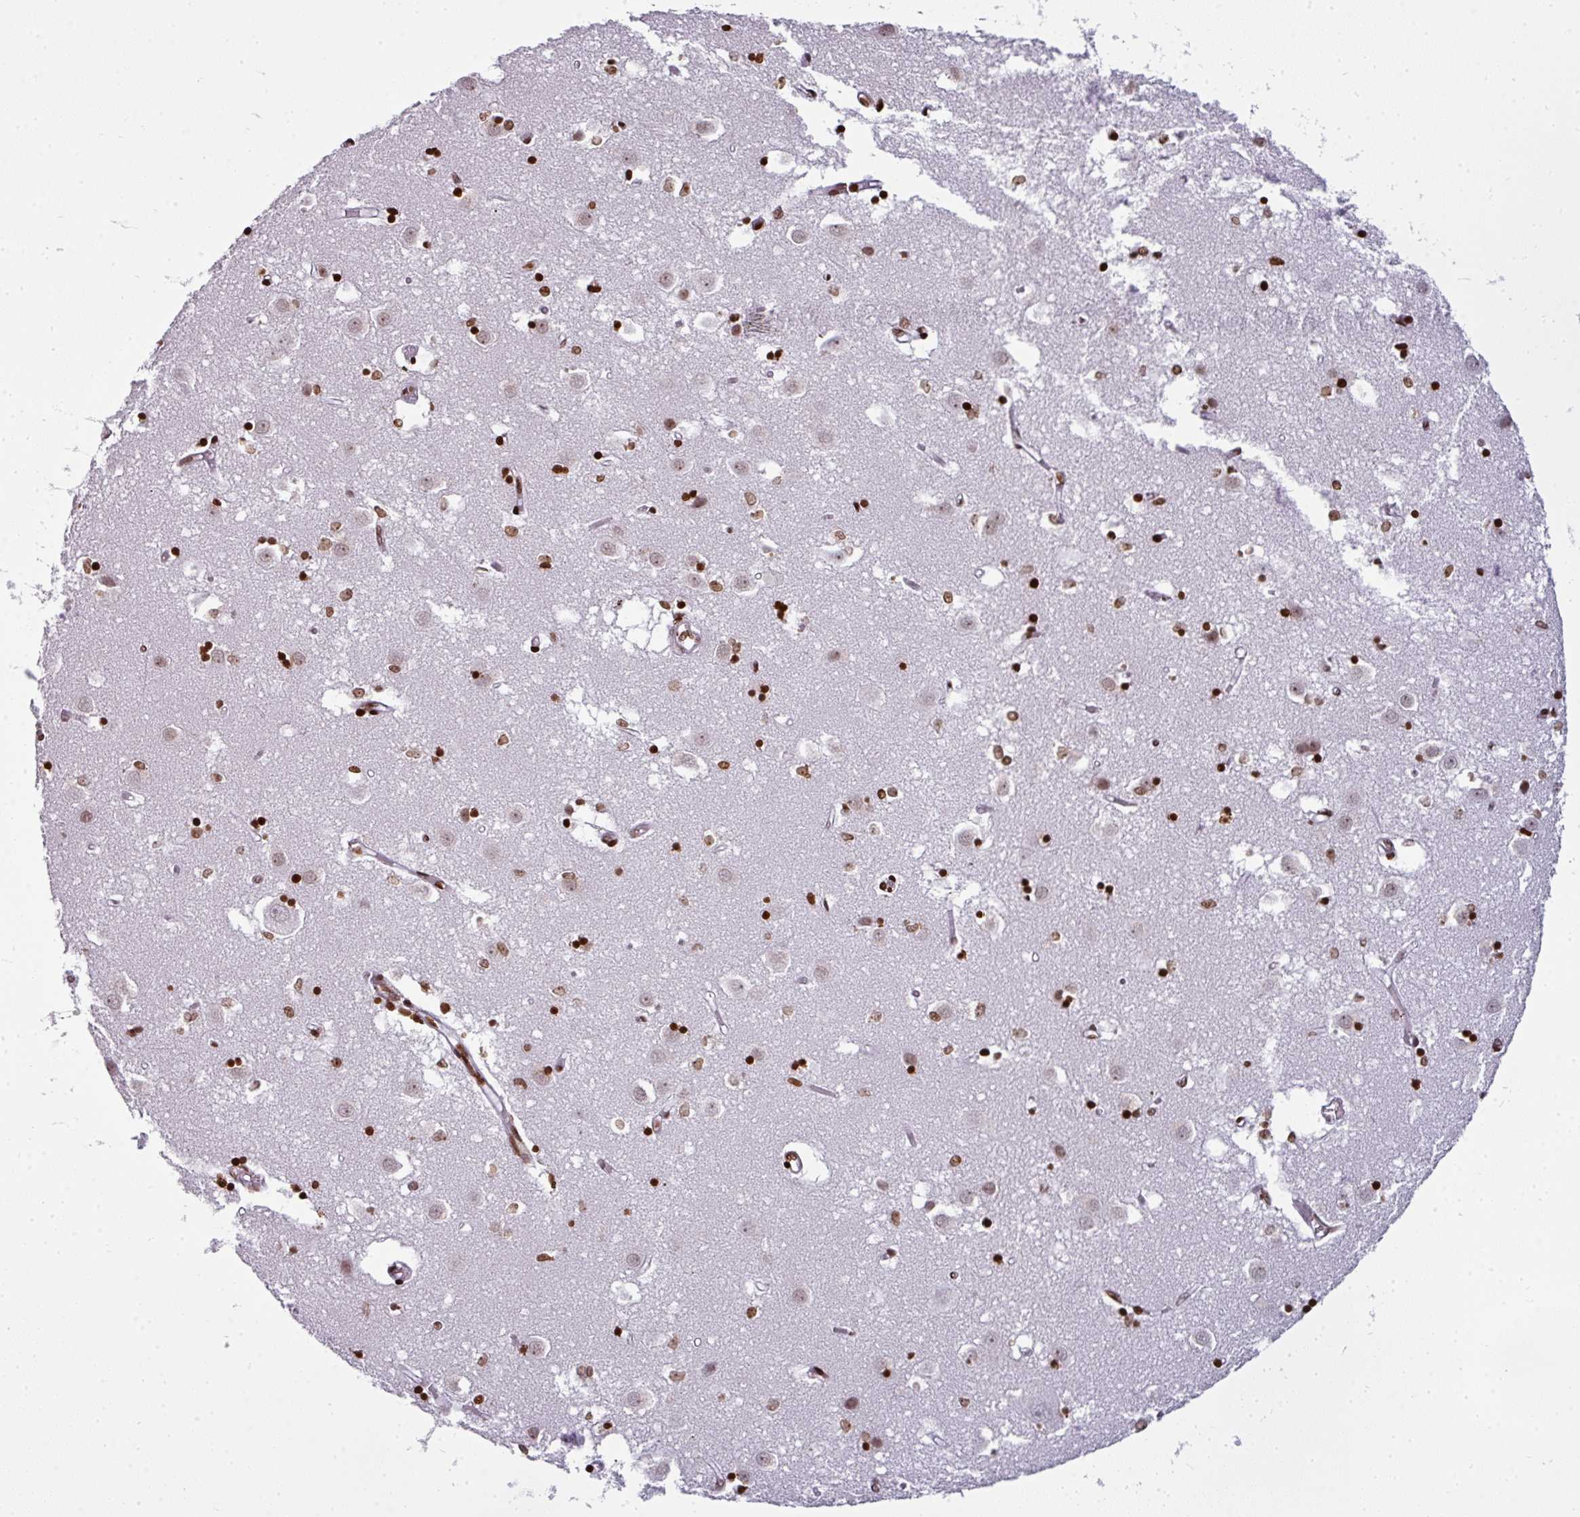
{"staining": {"intensity": "strong", "quantity": ">75%", "location": "nuclear"}, "tissue": "caudate", "cell_type": "Glial cells", "image_type": "normal", "snomed": [{"axis": "morphology", "description": "Normal tissue, NOS"}, {"axis": "topography", "description": "Lateral ventricle wall"}], "caption": "A micrograph showing strong nuclear expression in approximately >75% of glial cells in unremarkable caudate, as visualized by brown immunohistochemical staining.", "gene": "RASL11A", "patient": {"sex": "male", "age": 70}}